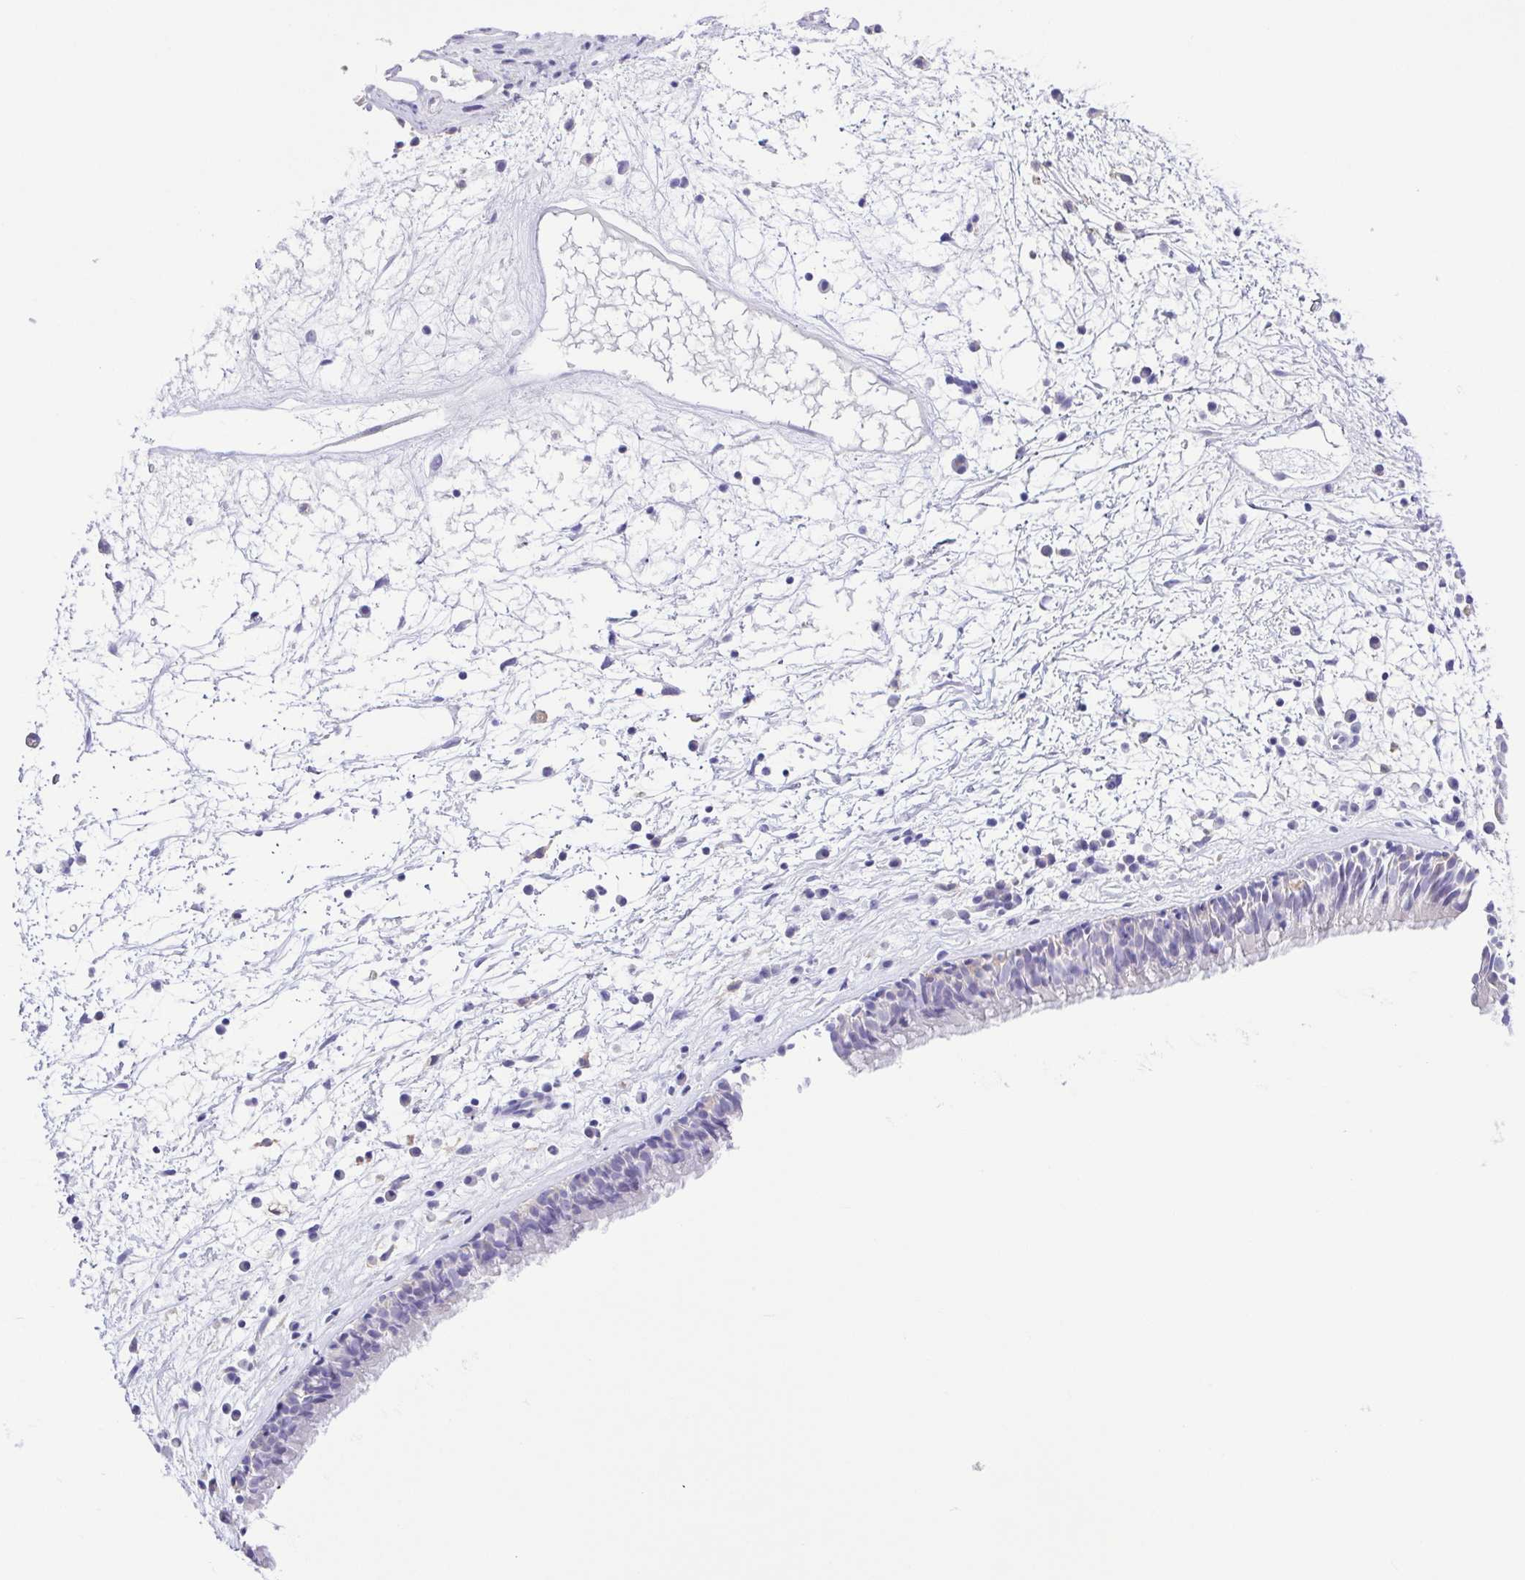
{"staining": {"intensity": "negative", "quantity": "none", "location": "none"}, "tissue": "nasopharynx", "cell_type": "Respiratory epithelial cells", "image_type": "normal", "snomed": [{"axis": "morphology", "description": "Normal tissue, NOS"}, {"axis": "topography", "description": "Nasopharynx"}], "caption": "Nasopharynx stained for a protein using immunohistochemistry (IHC) reveals no expression respiratory epithelial cells.", "gene": "CD72", "patient": {"sex": "male", "age": 24}}